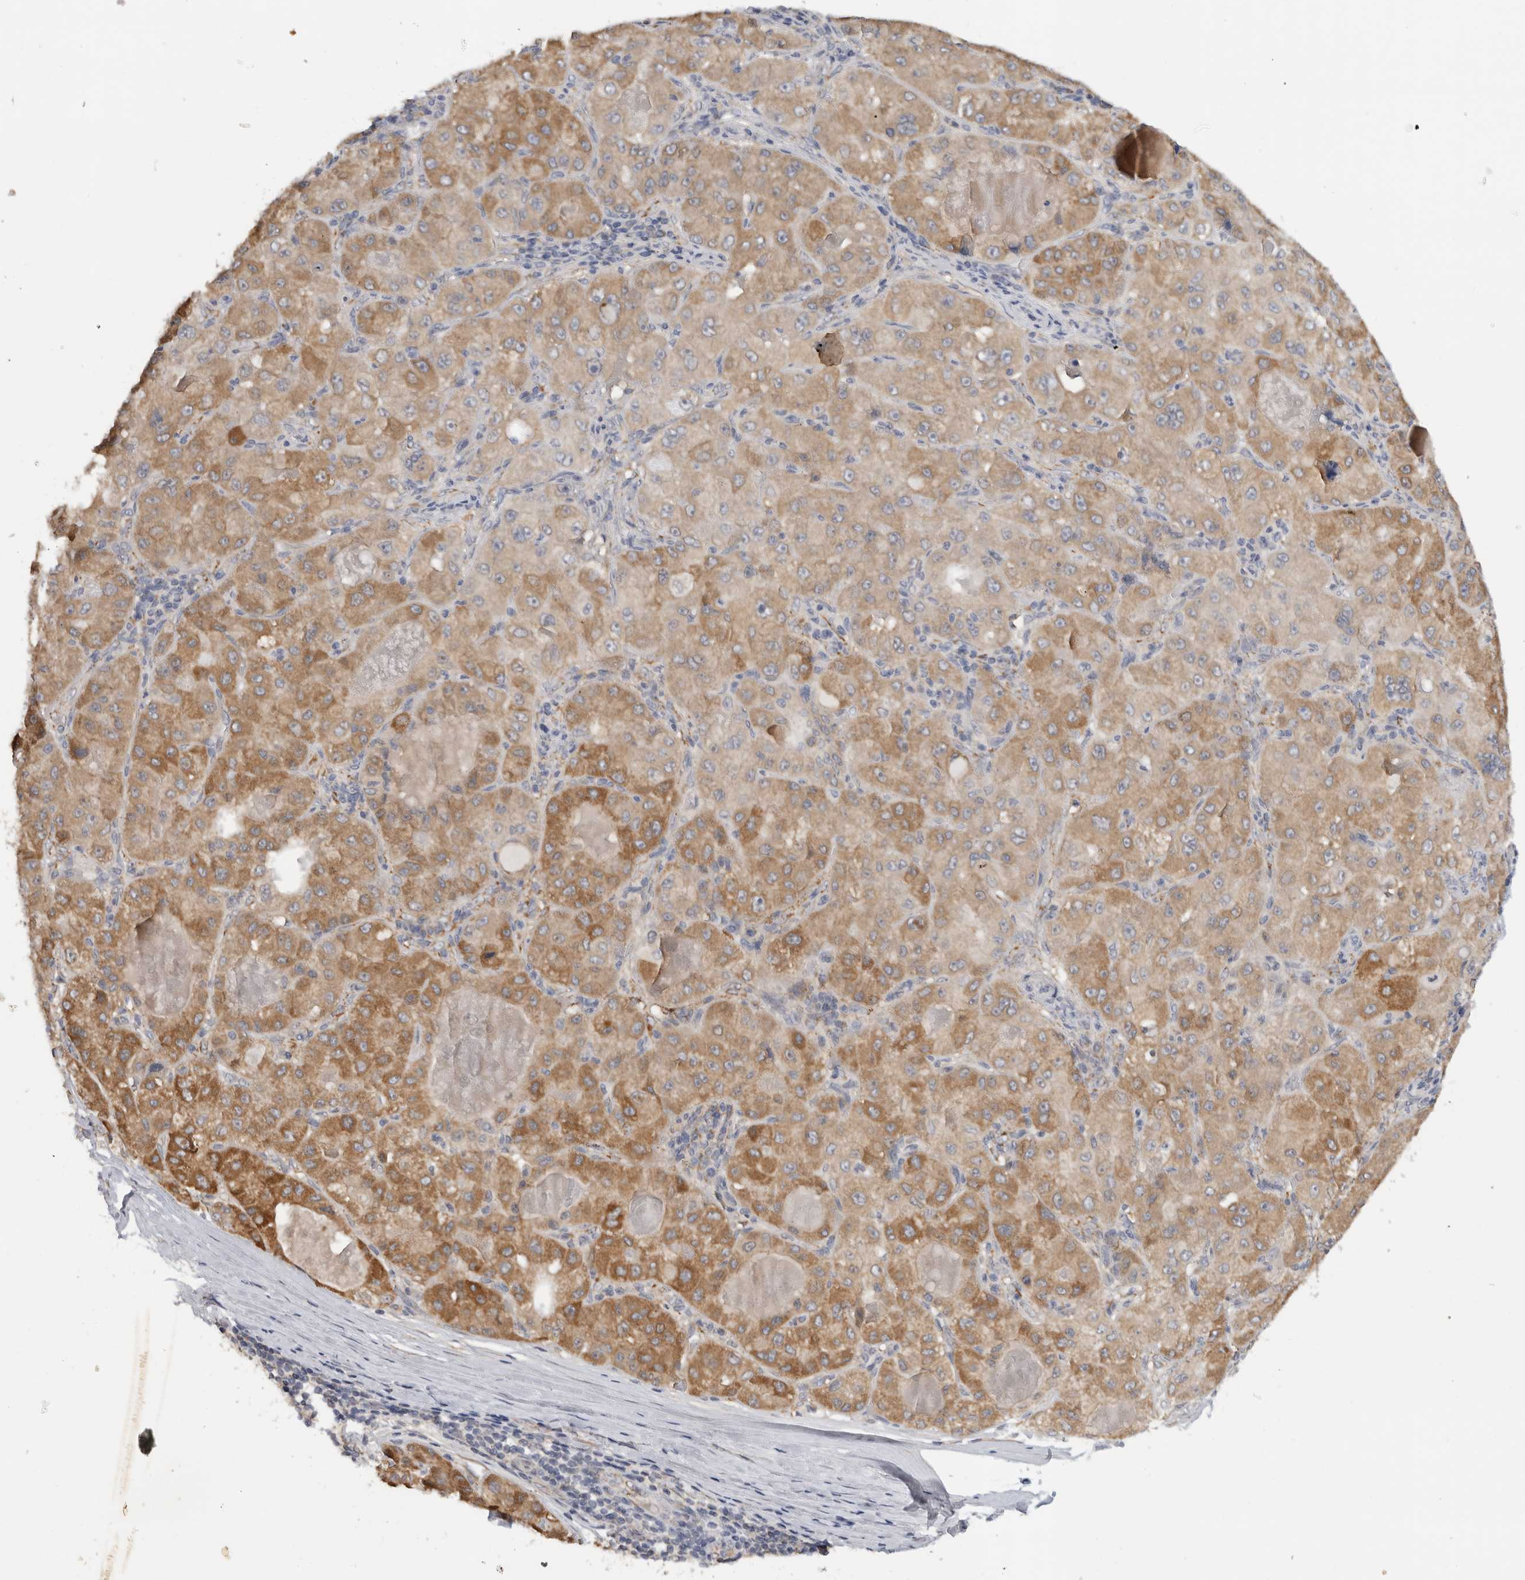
{"staining": {"intensity": "moderate", "quantity": ">75%", "location": "cytoplasmic/membranous"}, "tissue": "liver cancer", "cell_type": "Tumor cells", "image_type": "cancer", "snomed": [{"axis": "morphology", "description": "Carcinoma, Hepatocellular, NOS"}, {"axis": "topography", "description": "Liver"}], "caption": "A high-resolution histopathology image shows immunohistochemistry (IHC) staining of liver hepatocellular carcinoma, which exhibits moderate cytoplasmic/membranous expression in approximately >75% of tumor cells.", "gene": "DYRK2", "patient": {"sex": "male", "age": 80}}